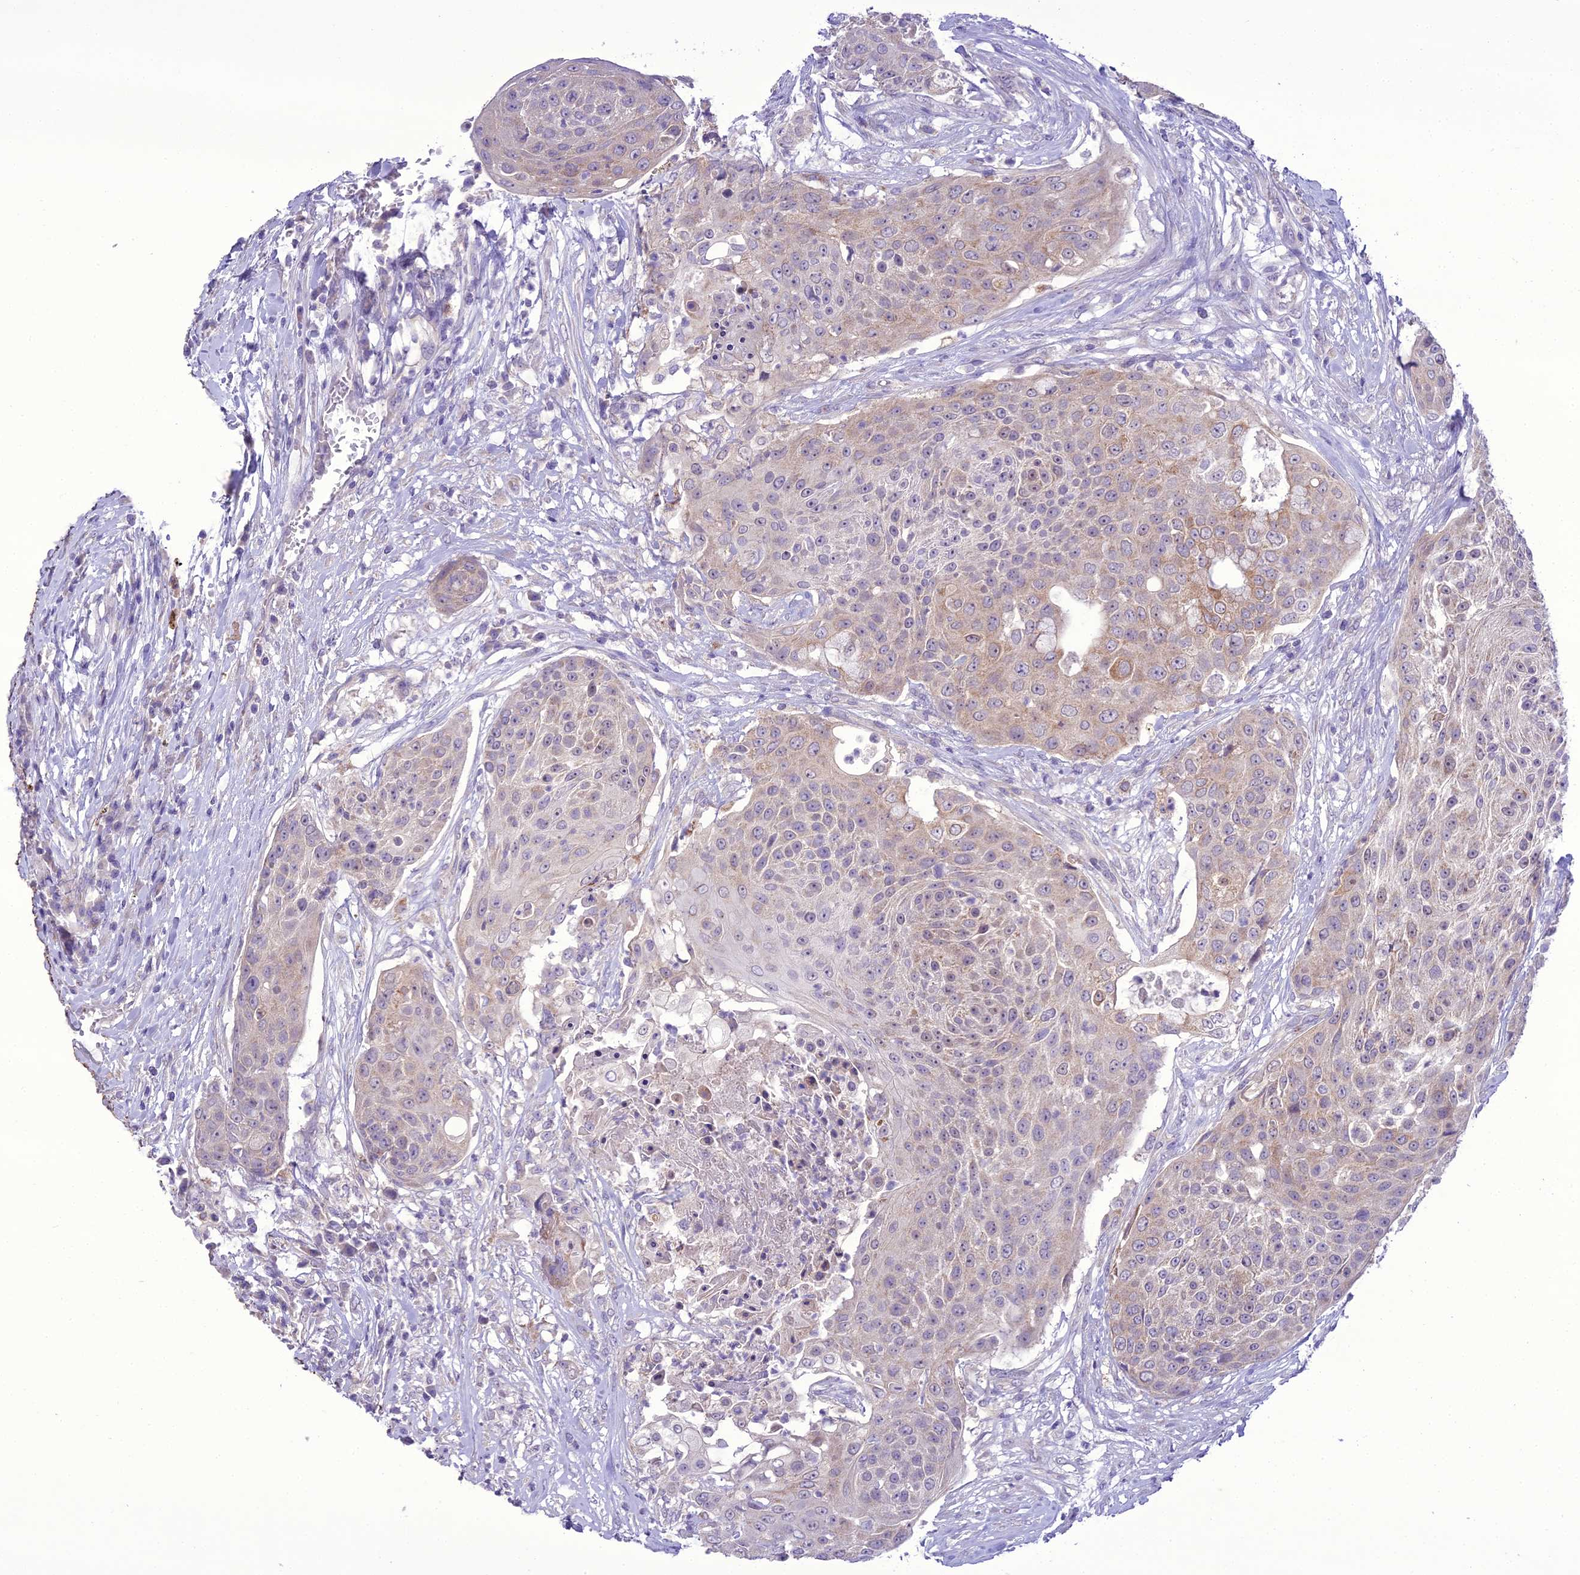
{"staining": {"intensity": "weak", "quantity": "<25%", "location": "cytoplasmic/membranous"}, "tissue": "urothelial cancer", "cell_type": "Tumor cells", "image_type": "cancer", "snomed": [{"axis": "morphology", "description": "Urothelial carcinoma, High grade"}, {"axis": "topography", "description": "Urinary bladder"}], "caption": "Immunohistochemistry histopathology image of neoplastic tissue: human urothelial cancer stained with DAB (3,3'-diaminobenzidine) exhibits no significant protein expression in tumor cells. (Stains: DAB IHC with hematoxylin counter stain, Microscopy: brightfield microscopy at high magnification).", "gene": "SCRT1", "patient": {"sex": "female", "age": 63}}